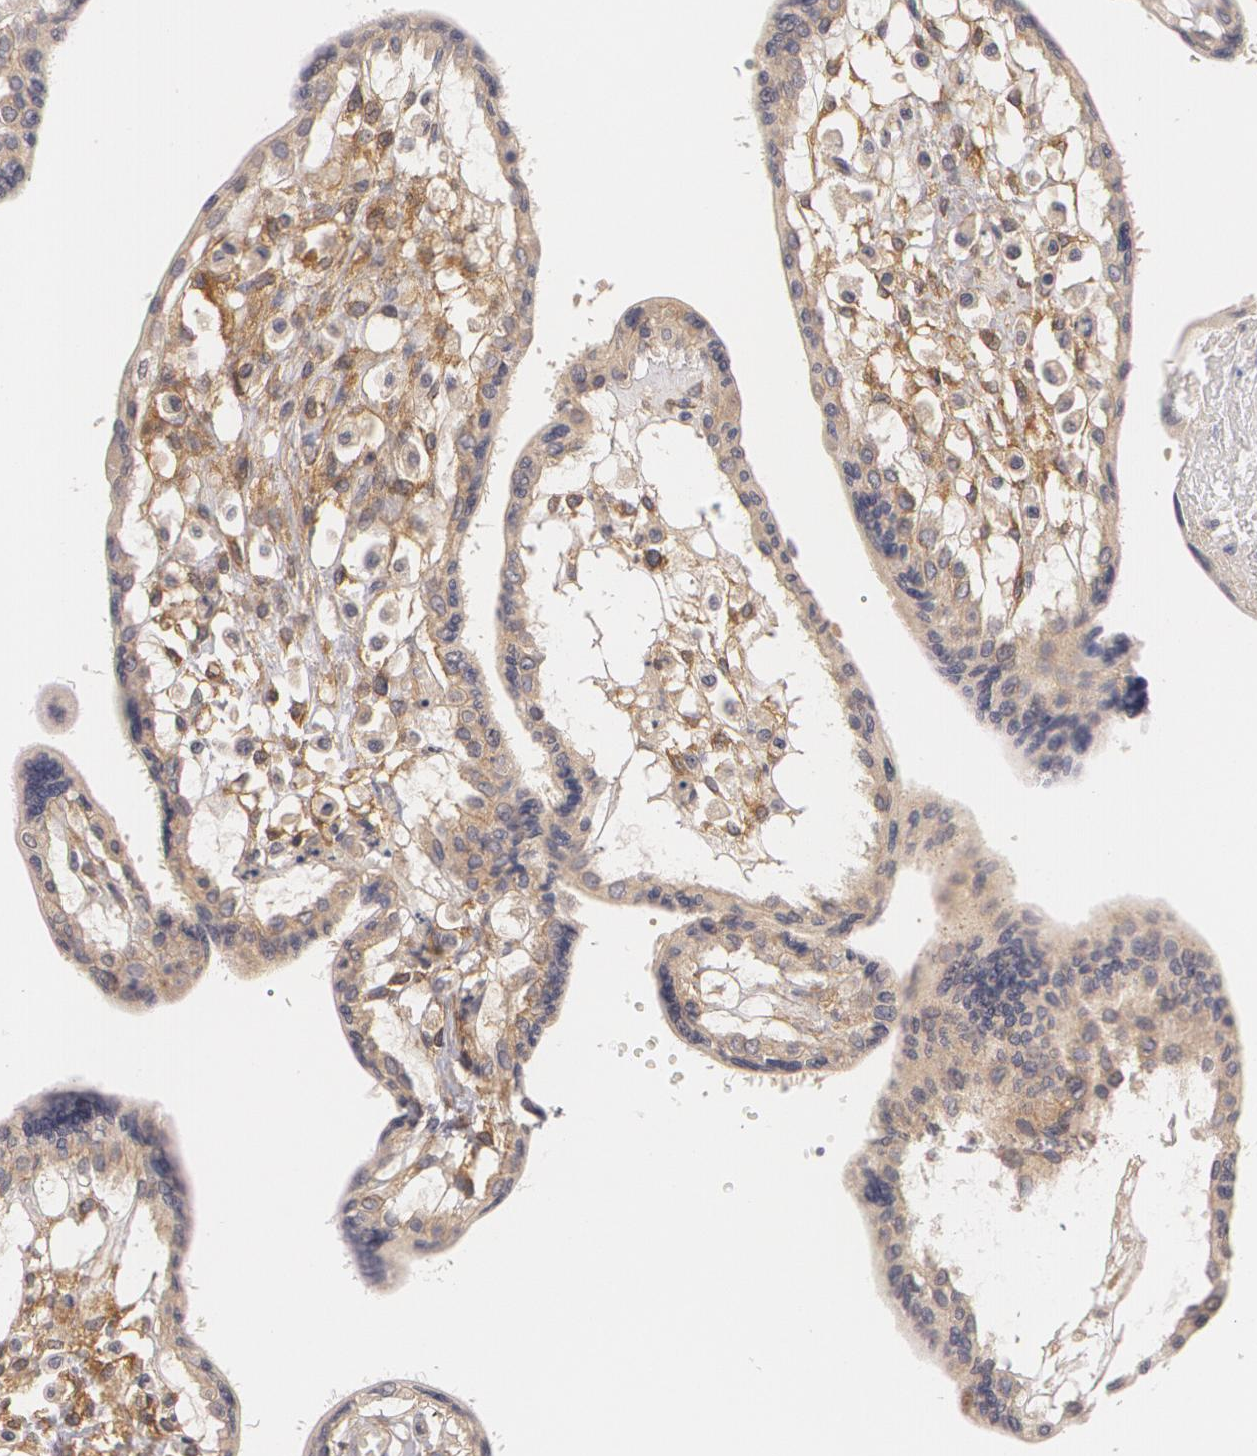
{"staining": {"intensity": "weak", "quantity": ">75%", "location": "cytoplasmic/membranous"}, "tissue": "placenta", "cell_type": "Decidual cells", "image_type": "normal", "snomed": [{"axis": "morphology", "description": "Normal tissue, NOS"}, {"axis": "topography", "description": "Placenta"}], "caption": "Immunohistochemistry image of normal human placenta stained for a protein (brown), which demonstrates low levels of weak cytoplasmic/membranous positivity in approximately >75% of decidual cells.", "gene": "CASK", "patient": {"sex": "female", "age": 31}}